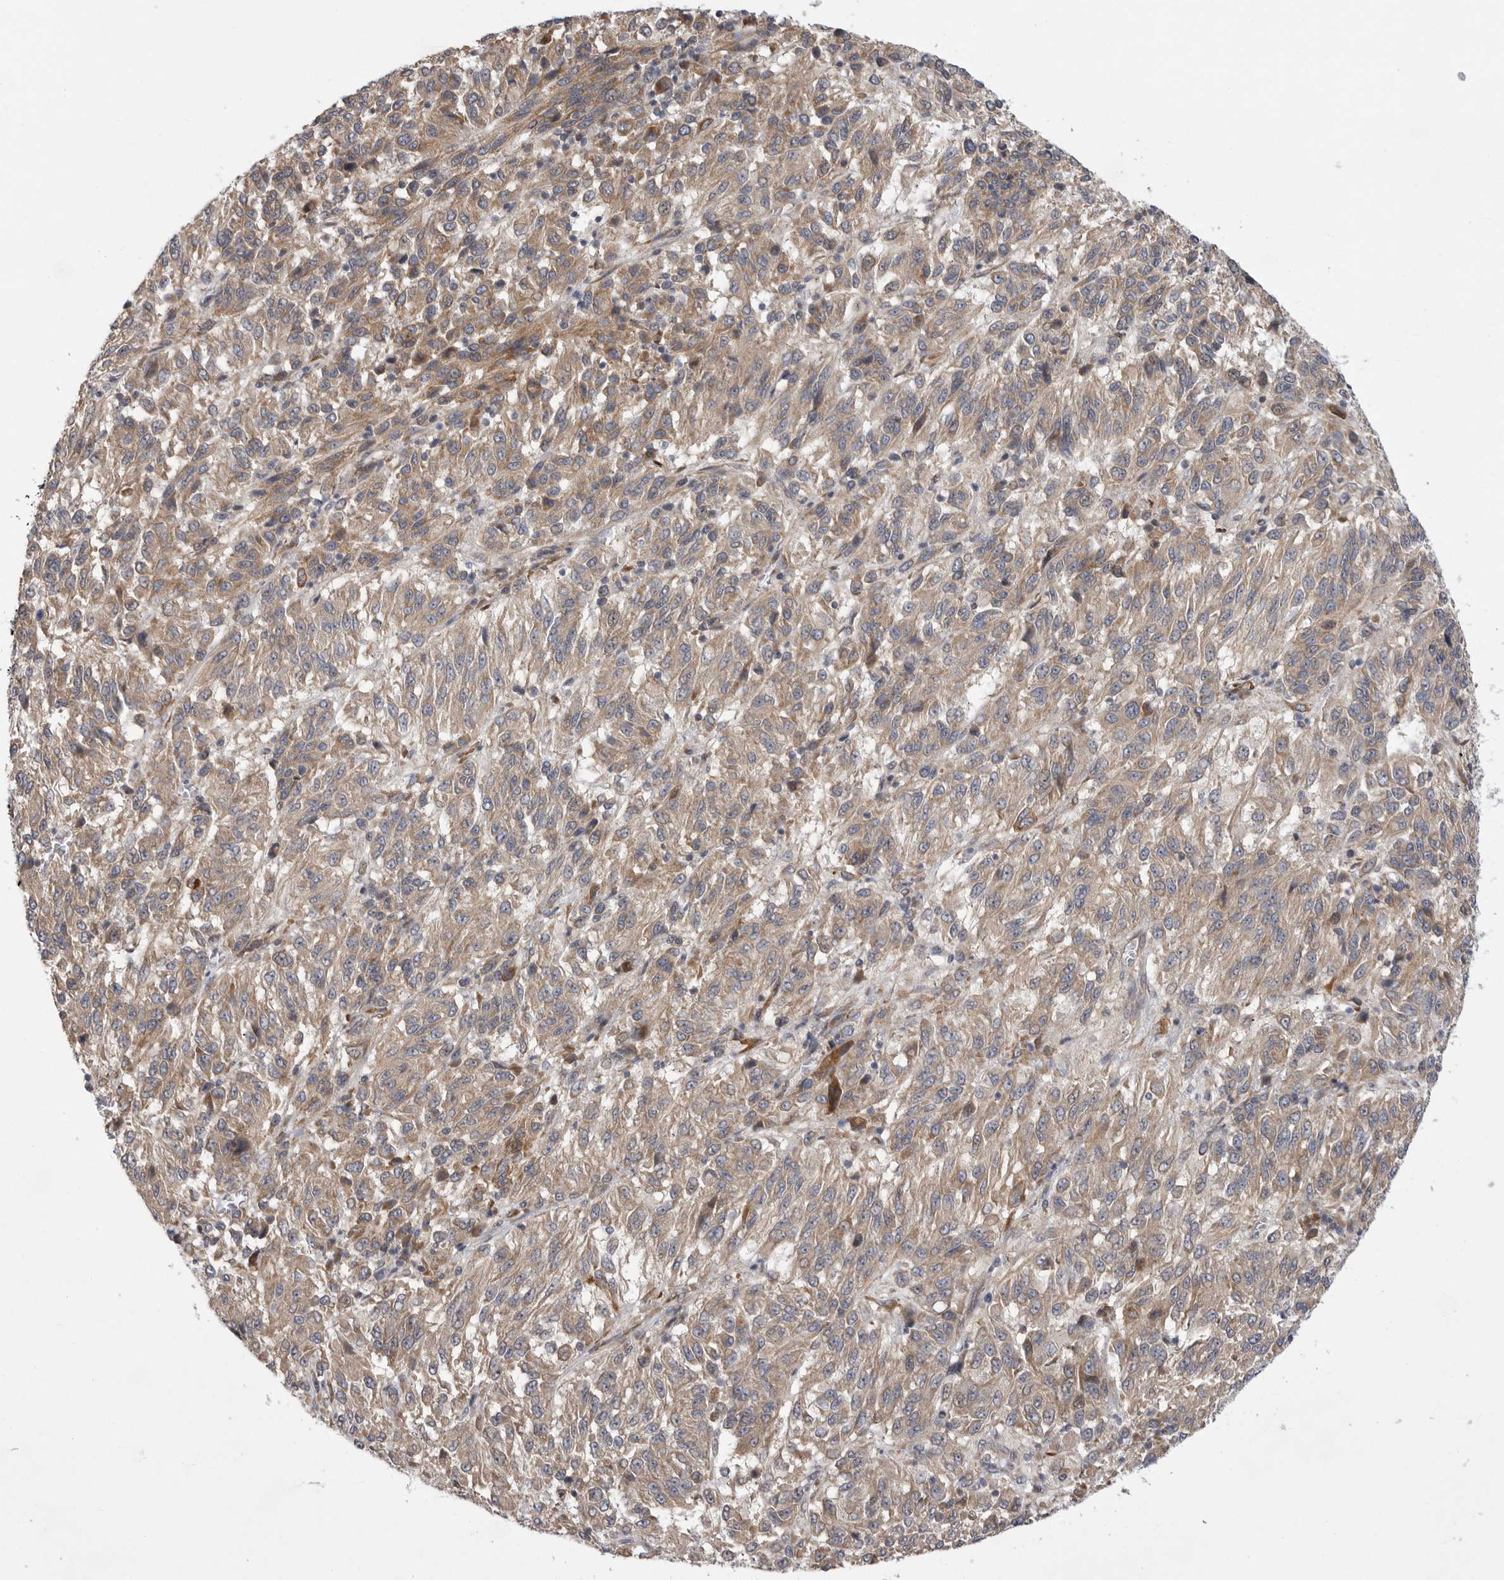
{"staining": {"intensity": "weak", "quantity": ">75%", "location": "cytoplasmic/membranous"}, "tissue": "melanoma", "cell_type": "Tumor cells", "image_type": "cancer", "snomed": [{"axis": "morphology", "description": "Malignant melanoma, Metastatic site"}, {"axis": "topography", "description": "Lung"}], "caption": "The micrograph exhibits a brown stain indicating the presence of a protein in the cytoplasmic/membranous of tumor cells in malignant melanoma (metastatic site).", "gene": "FBXO43", "patient": {"sex": "male", "age": 64}}